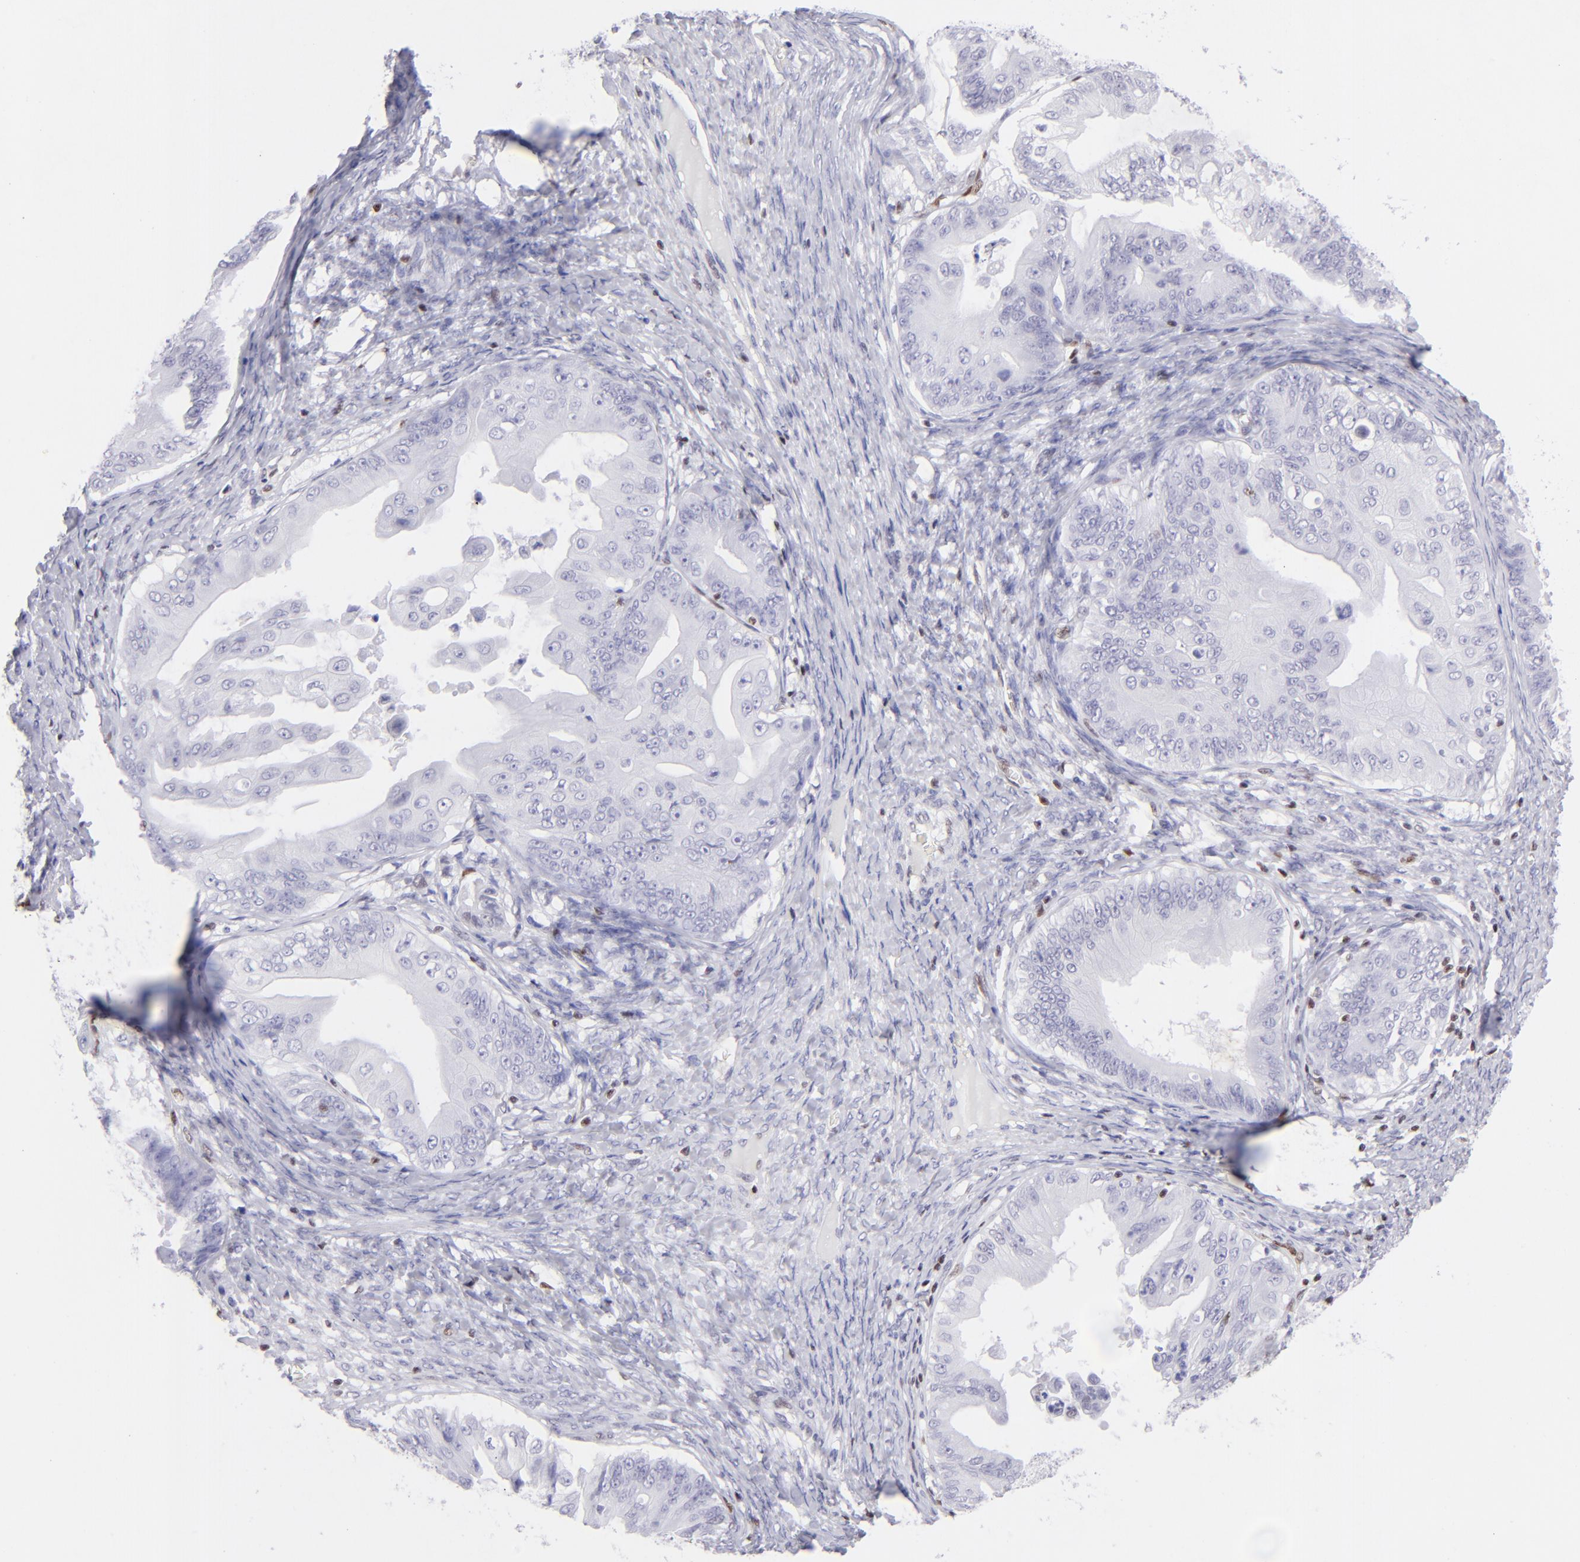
{"staining": {"intensity": "negative", "quantity": "none", "location": "none"}, "tissue": "ovarian cancer", "cell_type": "Tumor cells", "image_type": "cancer", "snomed": [{"axis": "morphology", "description": "Cystadenocarcinoma, mucinous, NOS"}, {"axis": "topography", "description": "Ovary"}], "caption": "Immunohistochemistry photomicrograph of neoplastic tissue: ovarian cancer (mucinous cystadenocarcinoma) stained with DAB demonstrates no significant protein positivity in tumor cells. (DAB immunohistochemistry, high magnification).", "gene": "ETS1", "patient": {"sex": "female", "age": 37}}